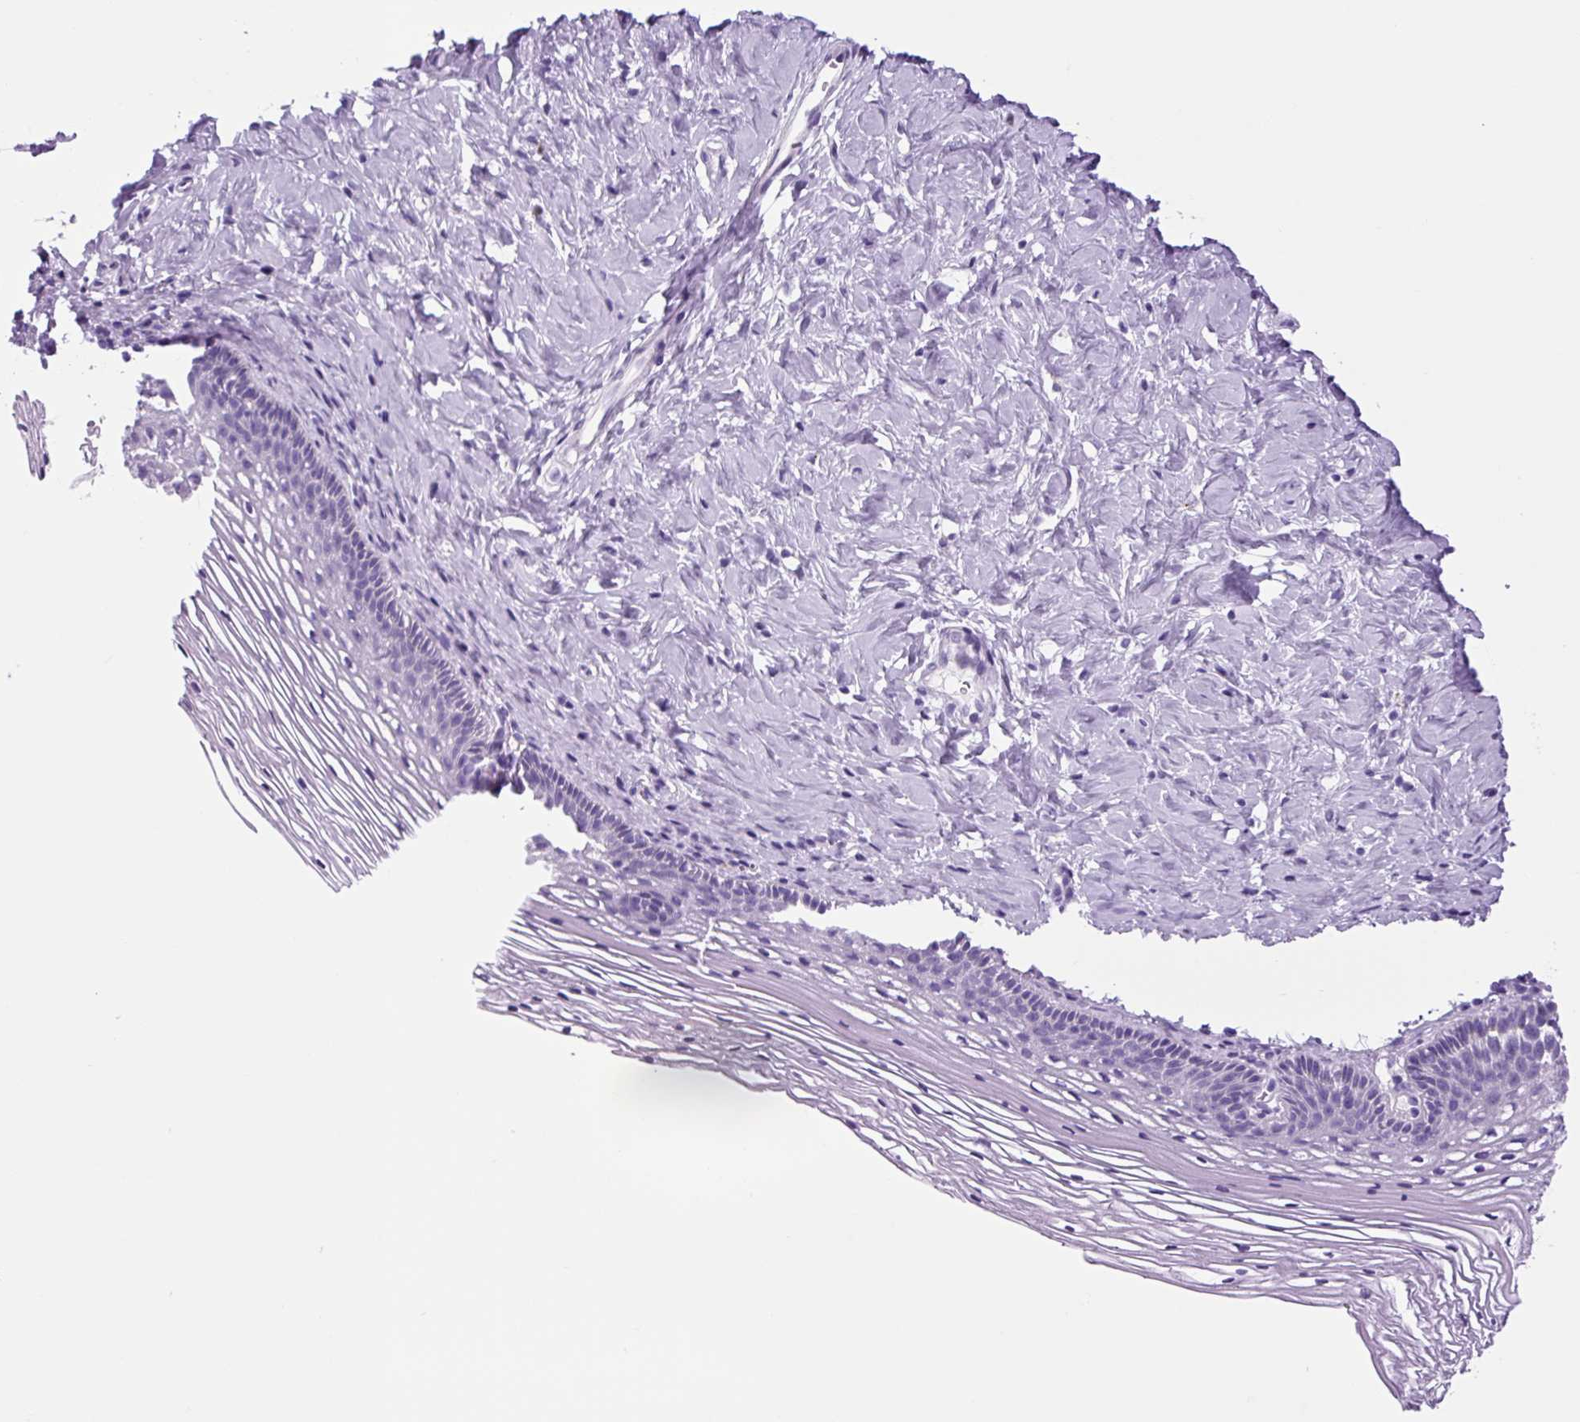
{"staining": {"intensity": "negative", "quantity": "none", "location": "none"}, "tissue": "cervix", "cell_type": "Glandular cells", "image_type": "normal", "snomed": [{"axis": "morphology", "description": "Normal tissue, NOS"}, {"axis": "topography", "description": "Cervix"}], "caption": "This is an IHC image of unremarkable cervix. There is no staining in glandular cells.", "gene": "LCN10", "patient": {"sex": "female", "age": 36}}